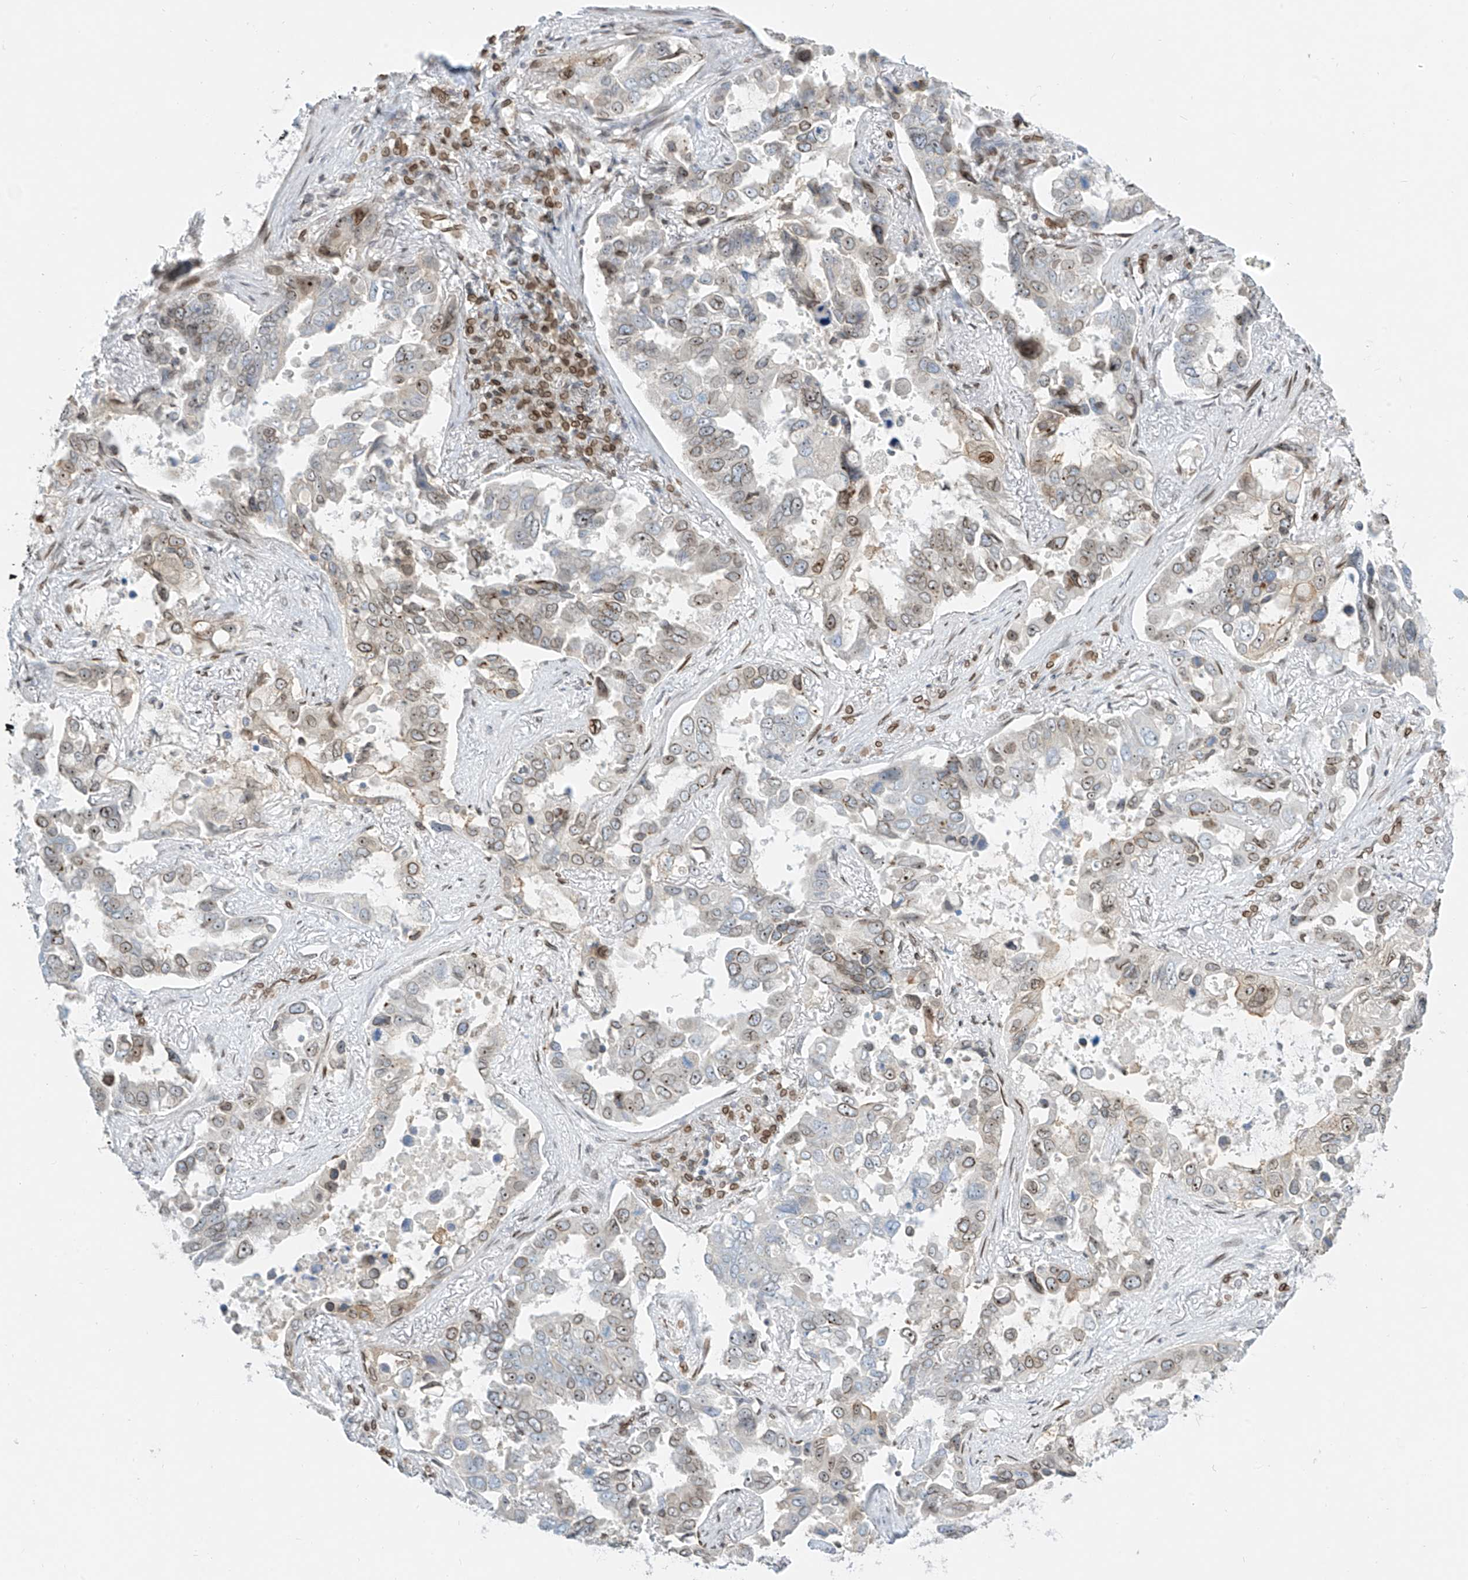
{"staining": {"intensity": "moderate", "quantity": "25%-75%", "location": "cytoplasmic/membranous,nuclear"}, "tissue": "lung cancer", "cell_type": "Tumor cells", "image_type": "cancer", "snomed": [{"axis": "morphology", "description": "Squamous cell carcinoma, NOS"}, {"axis": "topography", "description": "Lung"}], "caption": "Approximately 25%-75% of tumor cells in human lung squamous cell carcinoma exhibit moderate cytoplasmic/membranous and nuclear protein expression as visualized by brown immunohistochemical staining.", "gene": "SAMD15", "patient": {"sex": "male", "age": 66}}